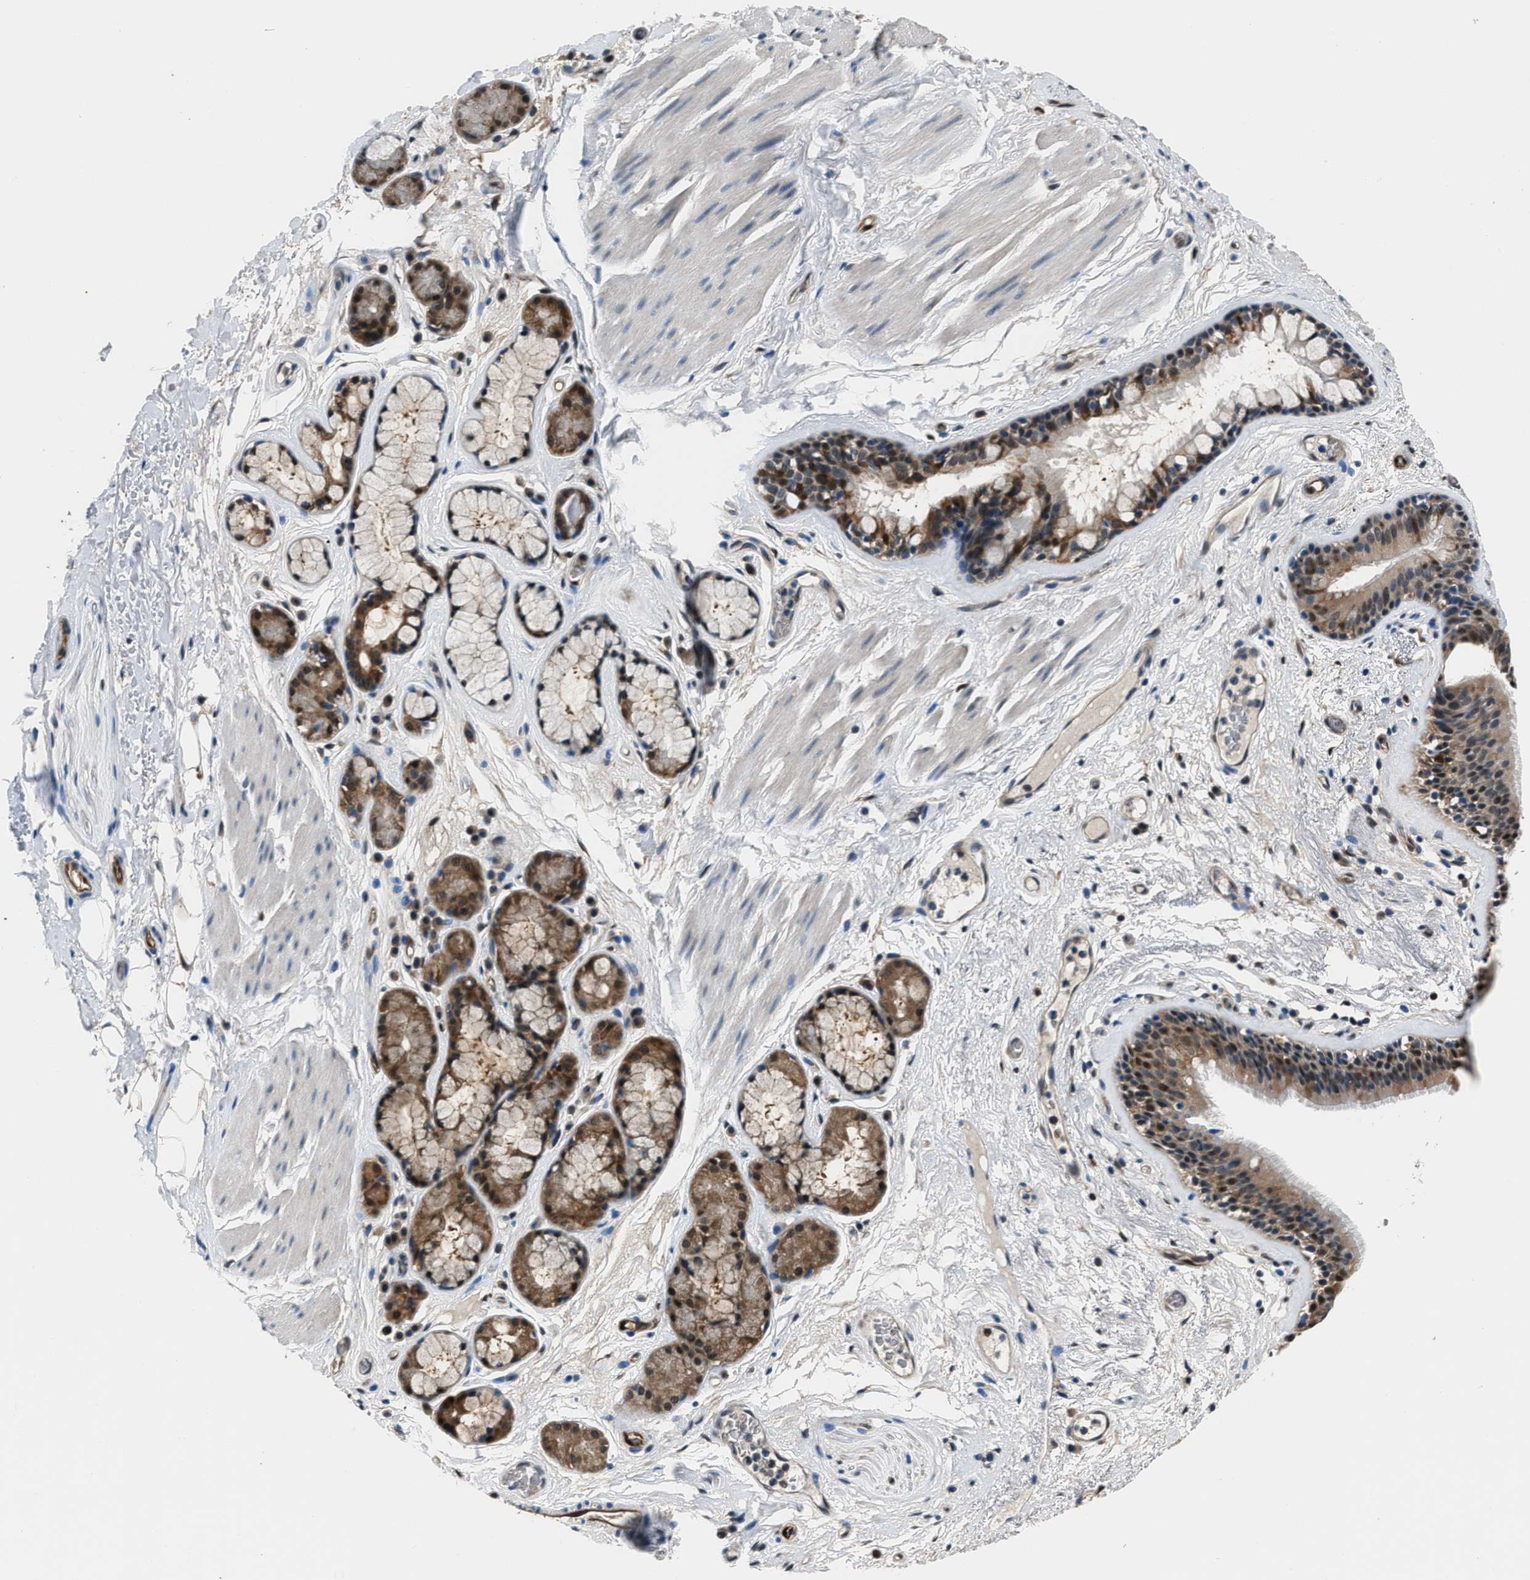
{"staining": {"intensity": "moderate", "quantity": "<25%", "location": "cytoplasmic/membranous,nuclear"}, "tissue": "bronchus", "cell_type": "Respiratory epithelial cells", "image_type": "normal", "snomed": [{"axis": "morphology", "description": "Normal tissue, NOS"}, {"axis": "topography", "description": "Cartilage tissue"}], "caption": "Human bronchus stained with a brown dye exhibits moderate cytoplasmic/membranous,nuclear positive expression in approximately <25% of respiratory epithelial cells.", "gene": "PPA1", "patient": {"sex": "female", "age": 63}}